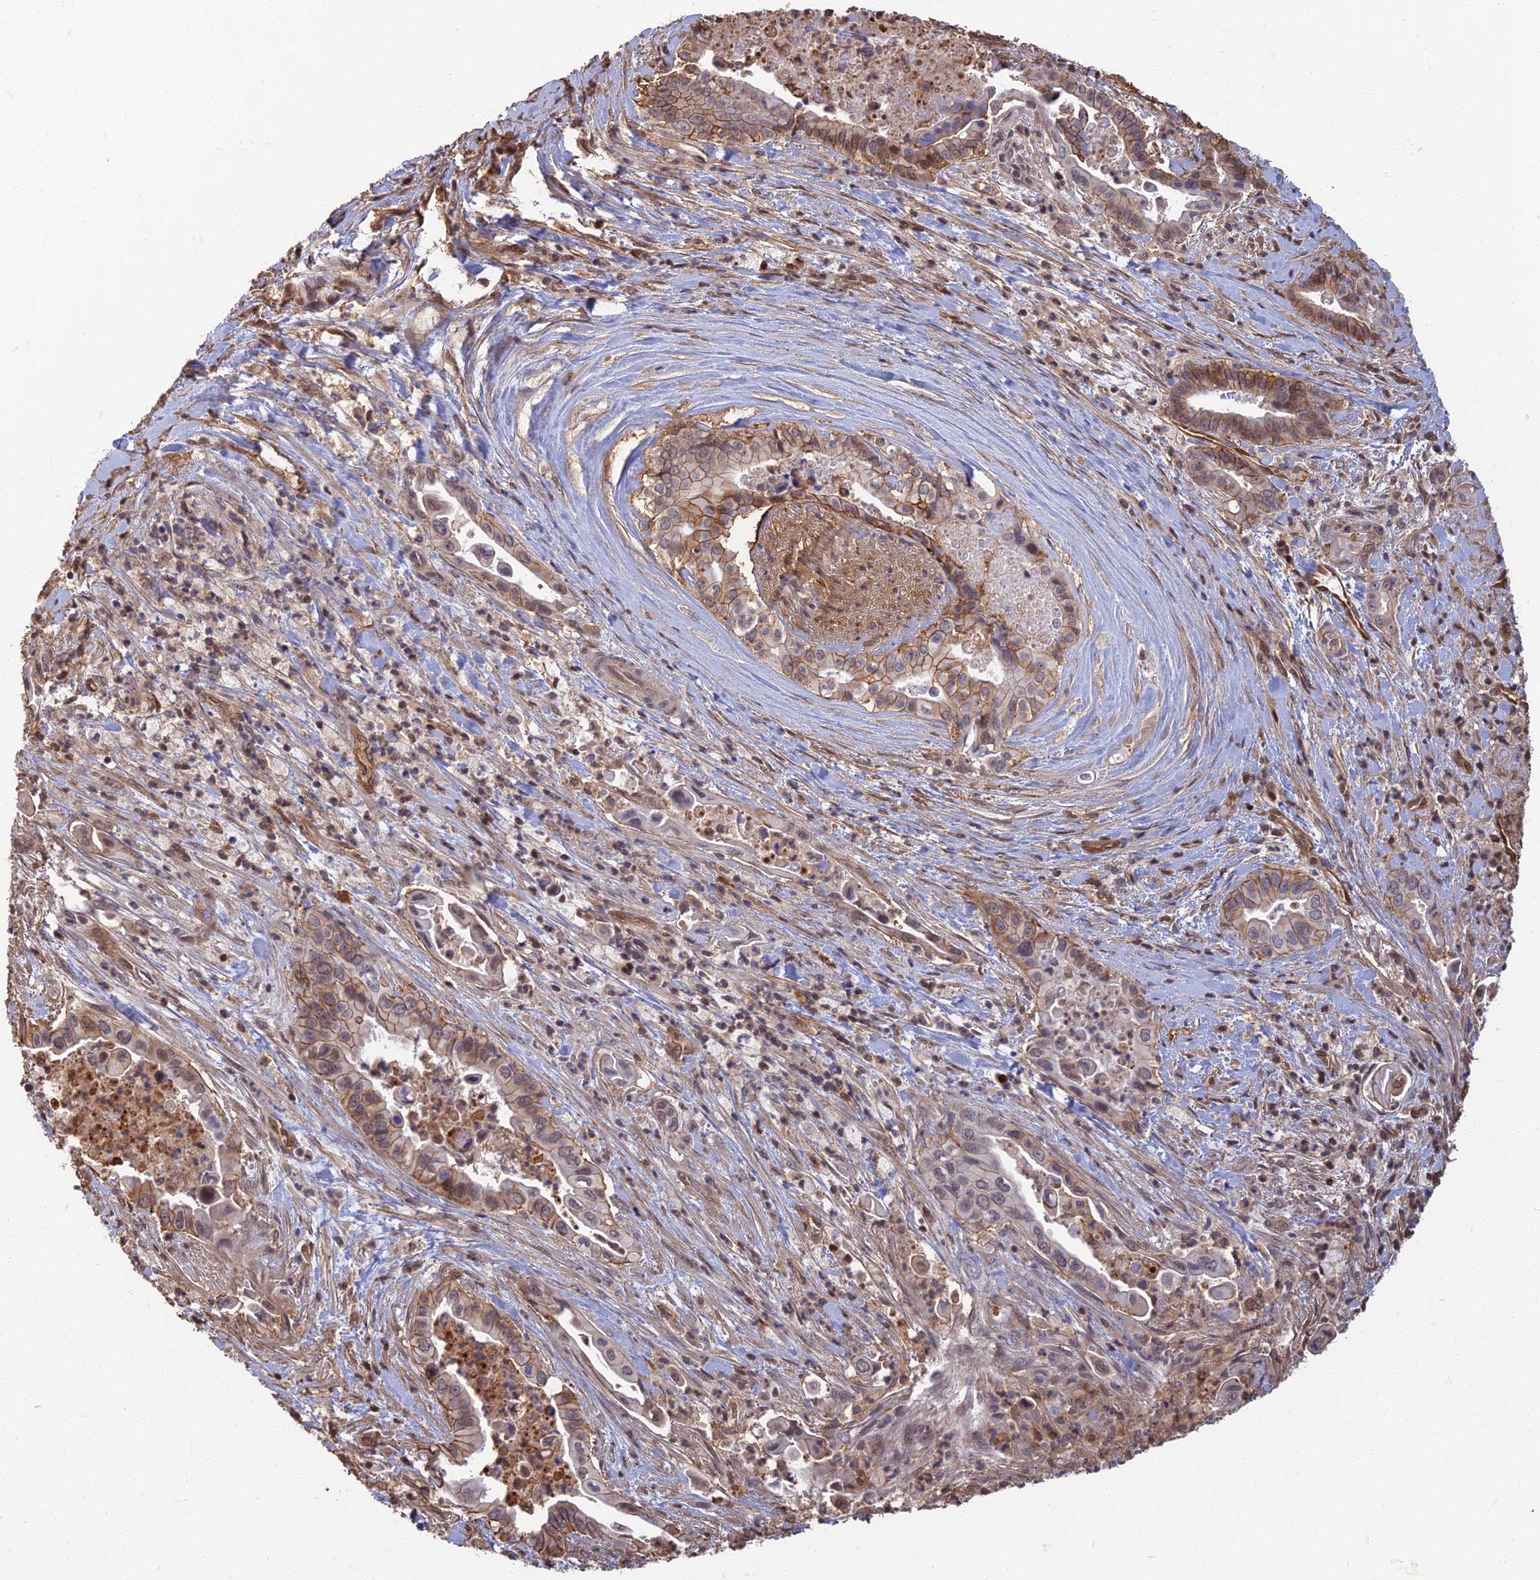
{"staining": {"intensity": "moderate", "quantity": ">75%", "location": "cytoplasmic/membranous"}, "tissue": "pancreatic cancer", "cell_type": "Tumor cells", "image_type": "cancer", "snomed": [{"axis": "morphology", "description": "Adenocarcinoma, NOS"}, {"axis": "topography", "description": "Pancreas"}], "caption": "Immunohistochemistry (IHC) of pancreatic adenocarcinoma exhibits medium levels of moderate cytoplasmic/membranous staining in approximately >75% of tumor cells.", "gene": "LRRN3", "patient": {"sex": "female", "age": 77}}